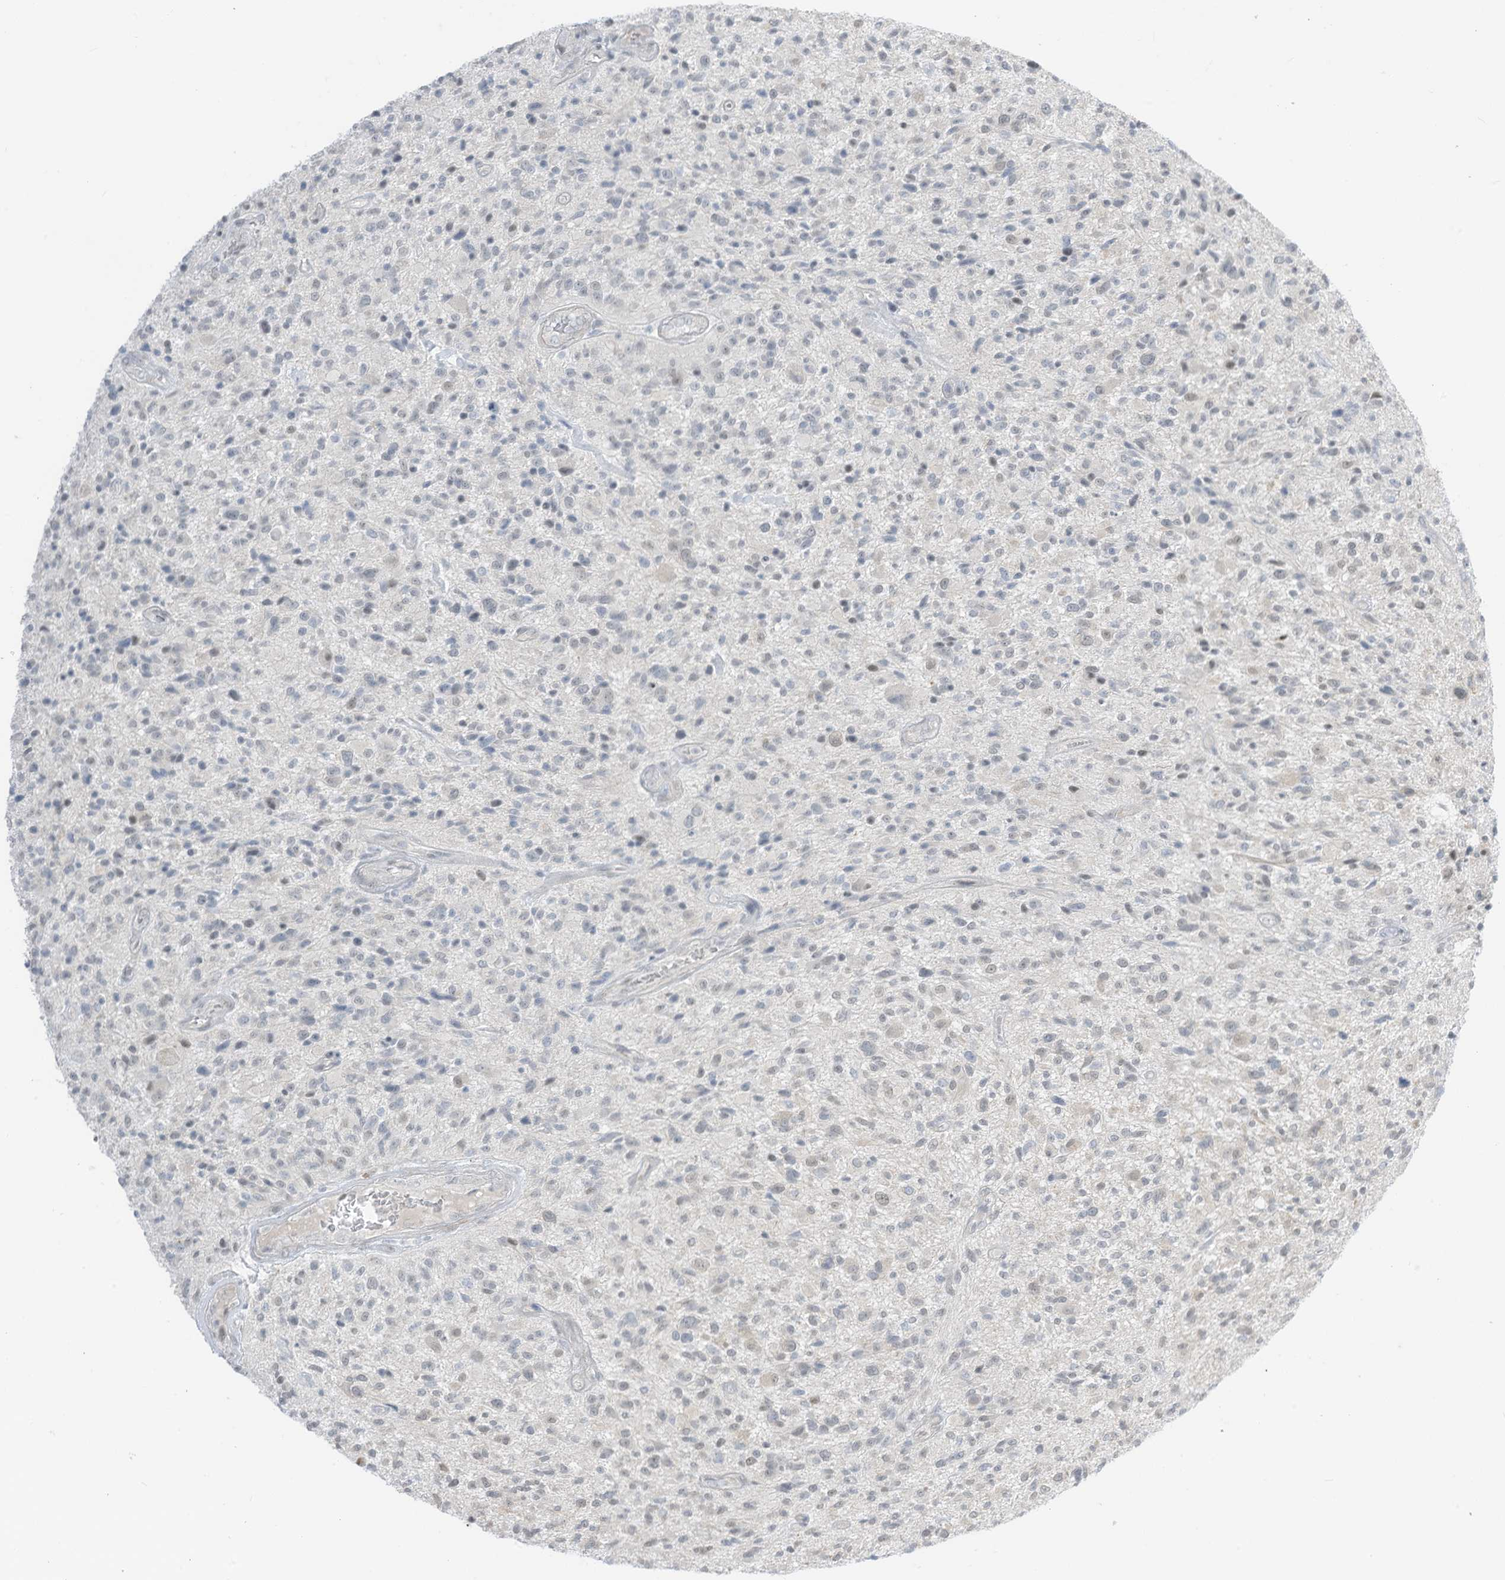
{"staining": {"intensity": "negative", "quantity": "none", "location": "none"}, "tissue": "glioma", "cell_type": "Tumor cells", "image_type": "cancer", "snomed": [{"axis": "morphology", "description": "Glioma, malignant, High grade"}, {"axis": "topography", "description": "Brain"}], "caption": "An immunohistochemistry (IHC) histopathology image of malignant high-grade glioma is shown. There is no staining in tumor cells of malignant high-grade glioma.", "gene": "ASPRV1", "patient": {"sex": "male", "age": 47}}